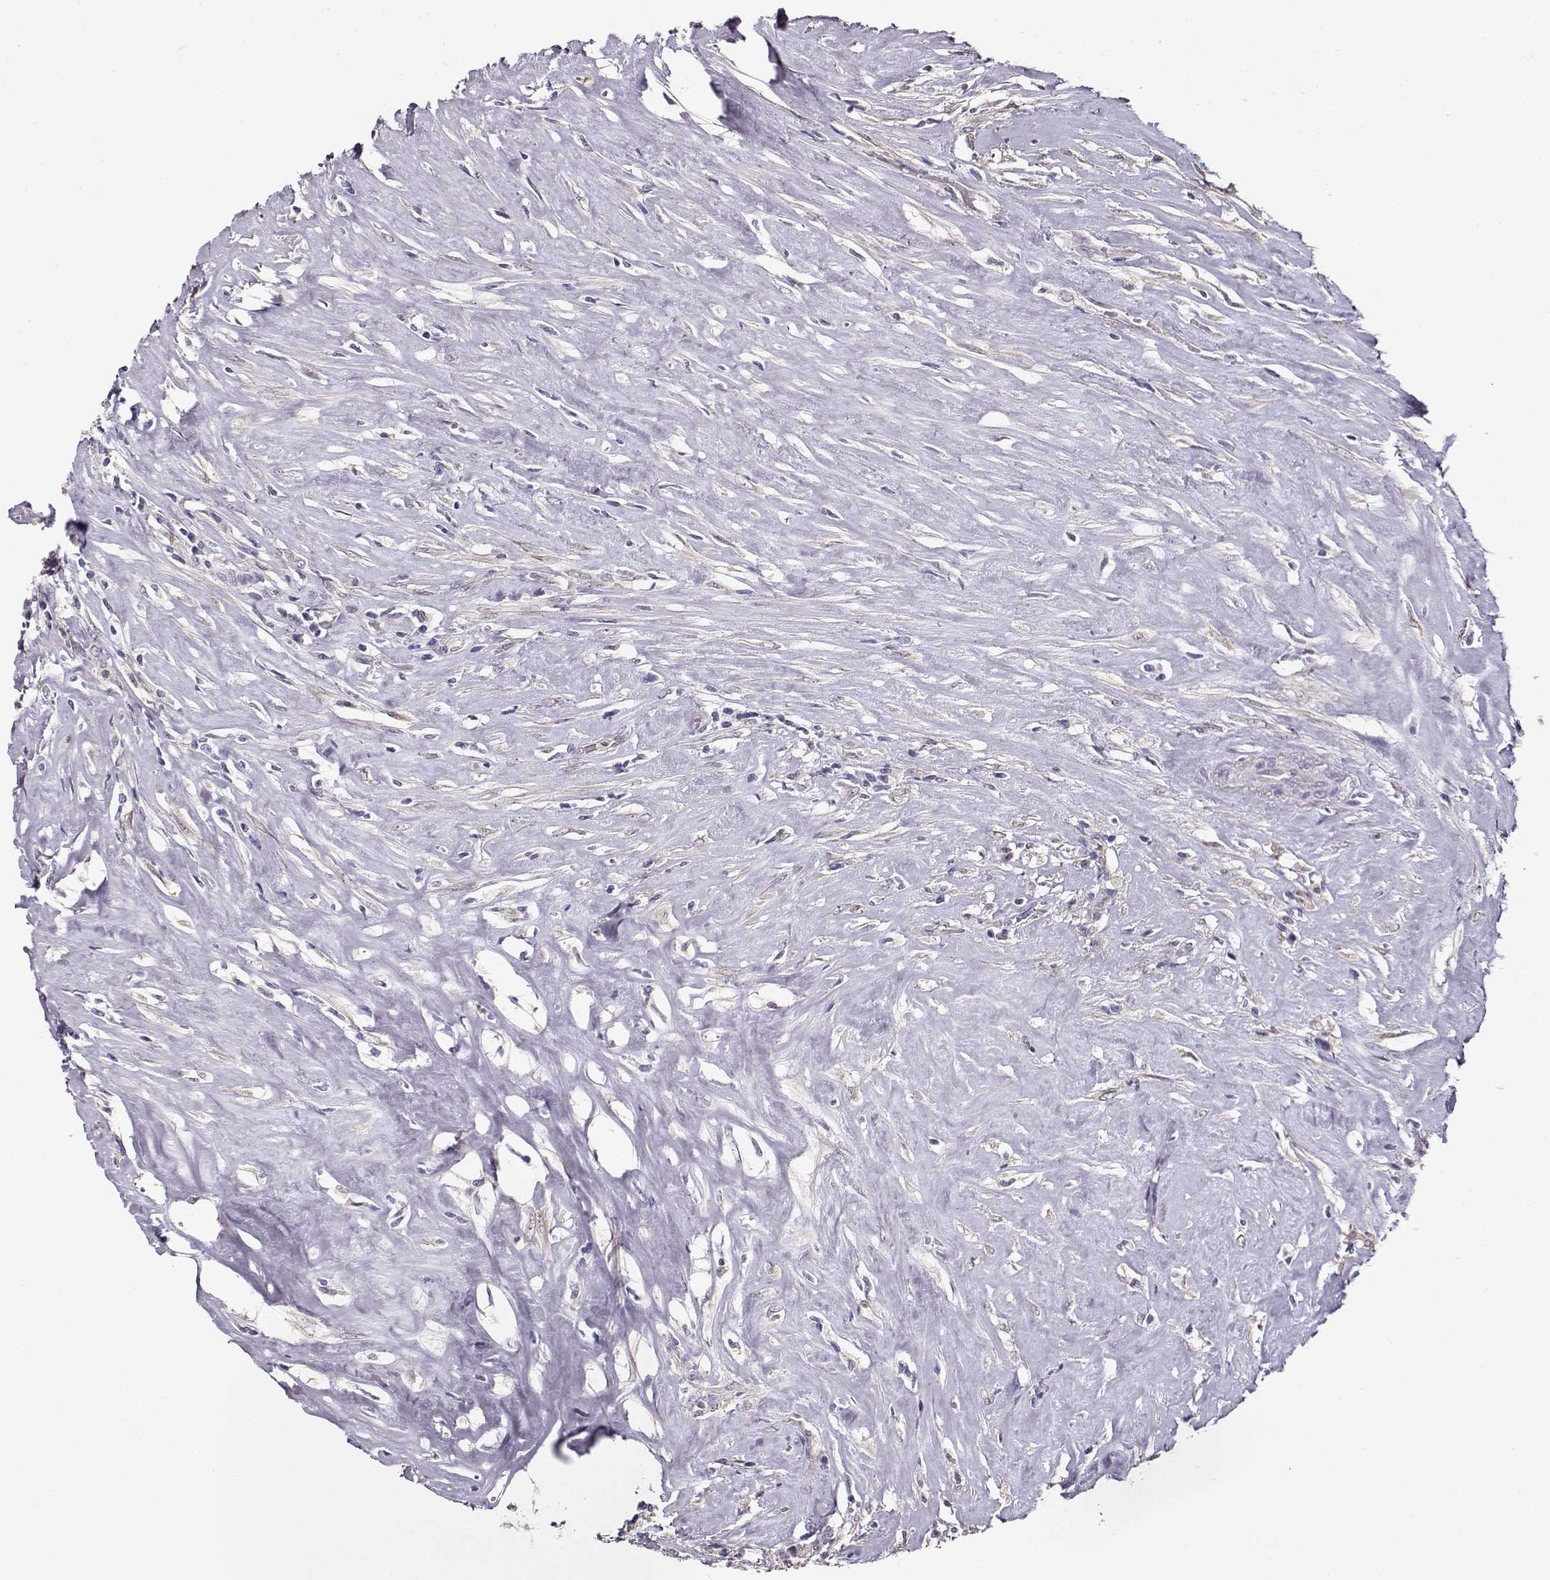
{"staining": {"intensity": "negative", "quantity": "none", "location": "none"}, "tissue": "testis cancer", "cell_type": "Tumor cells", "image_type": "cancer", "snomed": [{"axis": "morphology", "description": "Necrosis, NOS"}, {"axis": "morphology", "description": "Carcinoma, Embryonal, NOS"}, {"axis": "topography", "description": "Testis"}], "caption": "This photomicrograph is of embryonal carcinoma (testis) stained with IHC to label a protein in brown with the nuclei are counter-stained blue. There is no positivity in tumor cells.", "gene": "CCR8", "patient": {"sex": "male", "age": 19}}